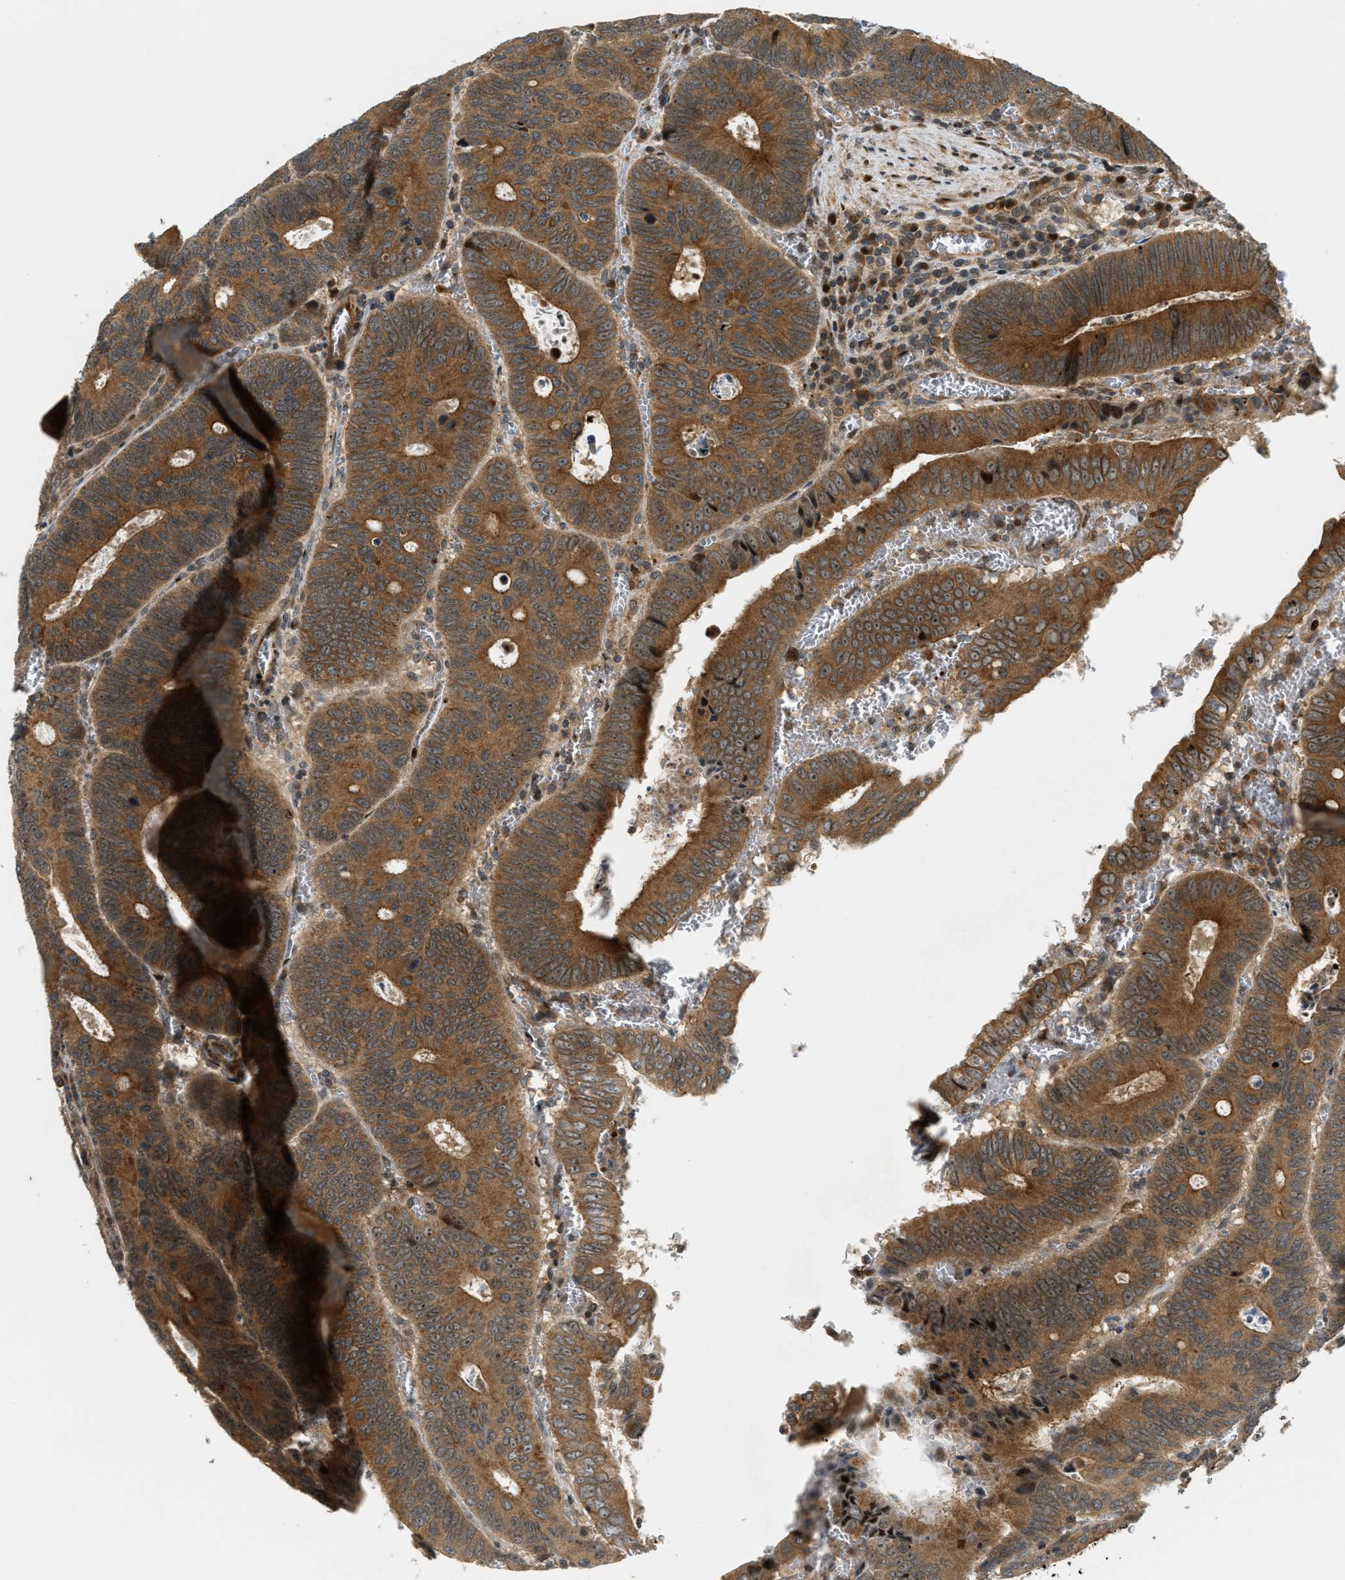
{"staining": {"intensity": "moderate", "quantity": ">75%", "location": "cytoplasmic/membranous"}, "tissue": "colorectal cancer", "cell_type": "Tumor cells", "image_type": "cancer", "snomed": [{"axis": "morphology", "description": "Inflammation, NOS"}, {"axis": "morphology", "description": "Adenocarcinoma, NOS"}, {"axis": "topography", "description": "Colon"}], "caption": "Moderate cytoplasmic/membranous protein expression is appreciated in approximately >75% of tumor cells in colorectal cancer.", "gene": "TRAPPC14", "patient": {"sex": "male", "age": 72}}